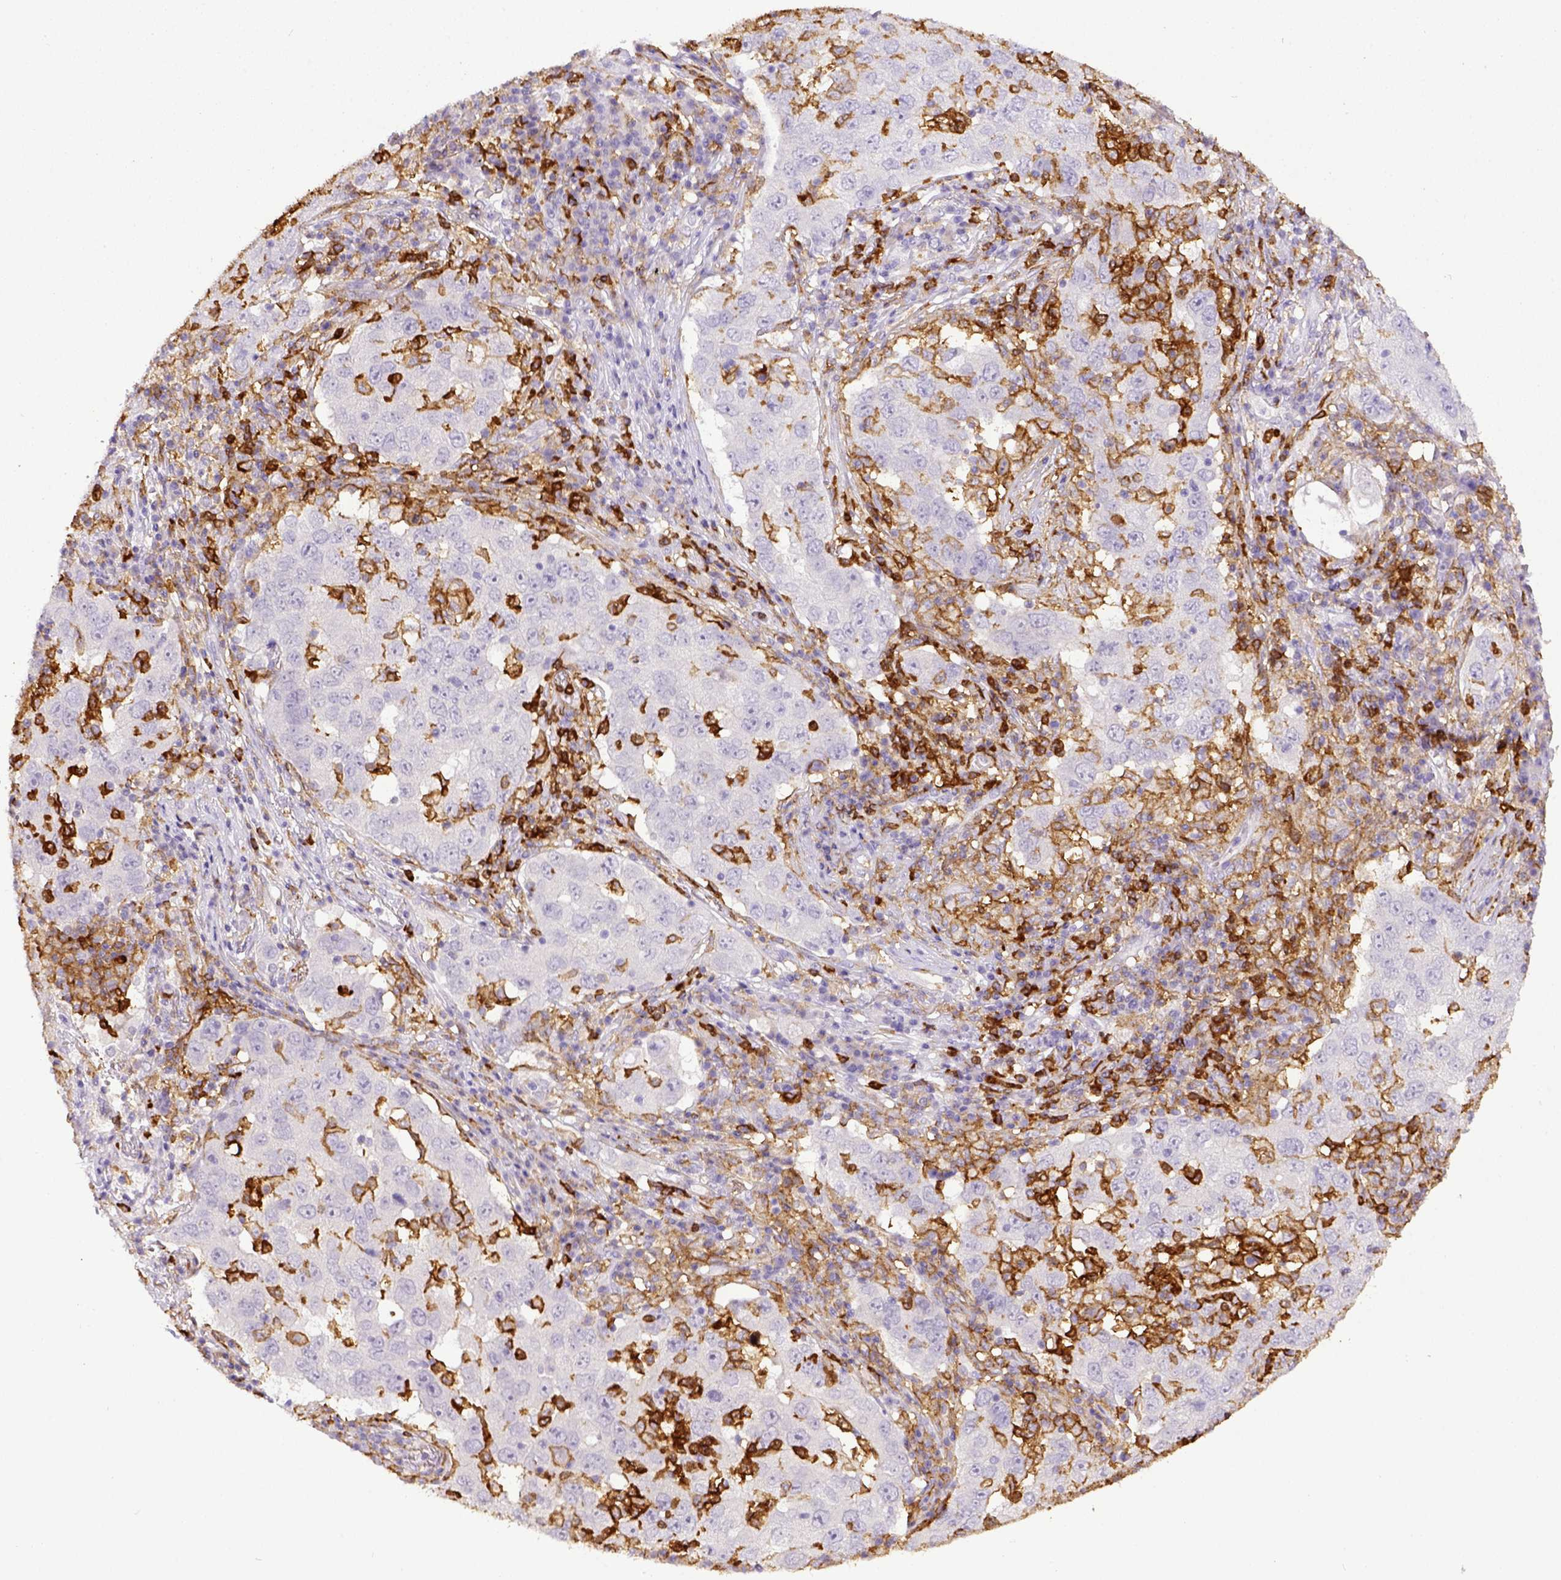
{"staining": {"intensity": "negative", "quantity": "none", "location": "none"}, "tissue": "lung cancer", "cell_type": "Tumor cells", "image_type": "cancer", "snomed": [{"axis": "morphology", "description": "Adenocarcinoma, NOS"}, {"axis": "topography", "description": "Lung"}], "caption": "Protein analysis of lung cancer exhibits no significant expression in tumor cells. (DAB (3,3'-diaminobenzidine) immunohistochemistry (IHC), high magnification).", "gene": "ITGAM", "patient": {"sex": "male", "age": 73}}